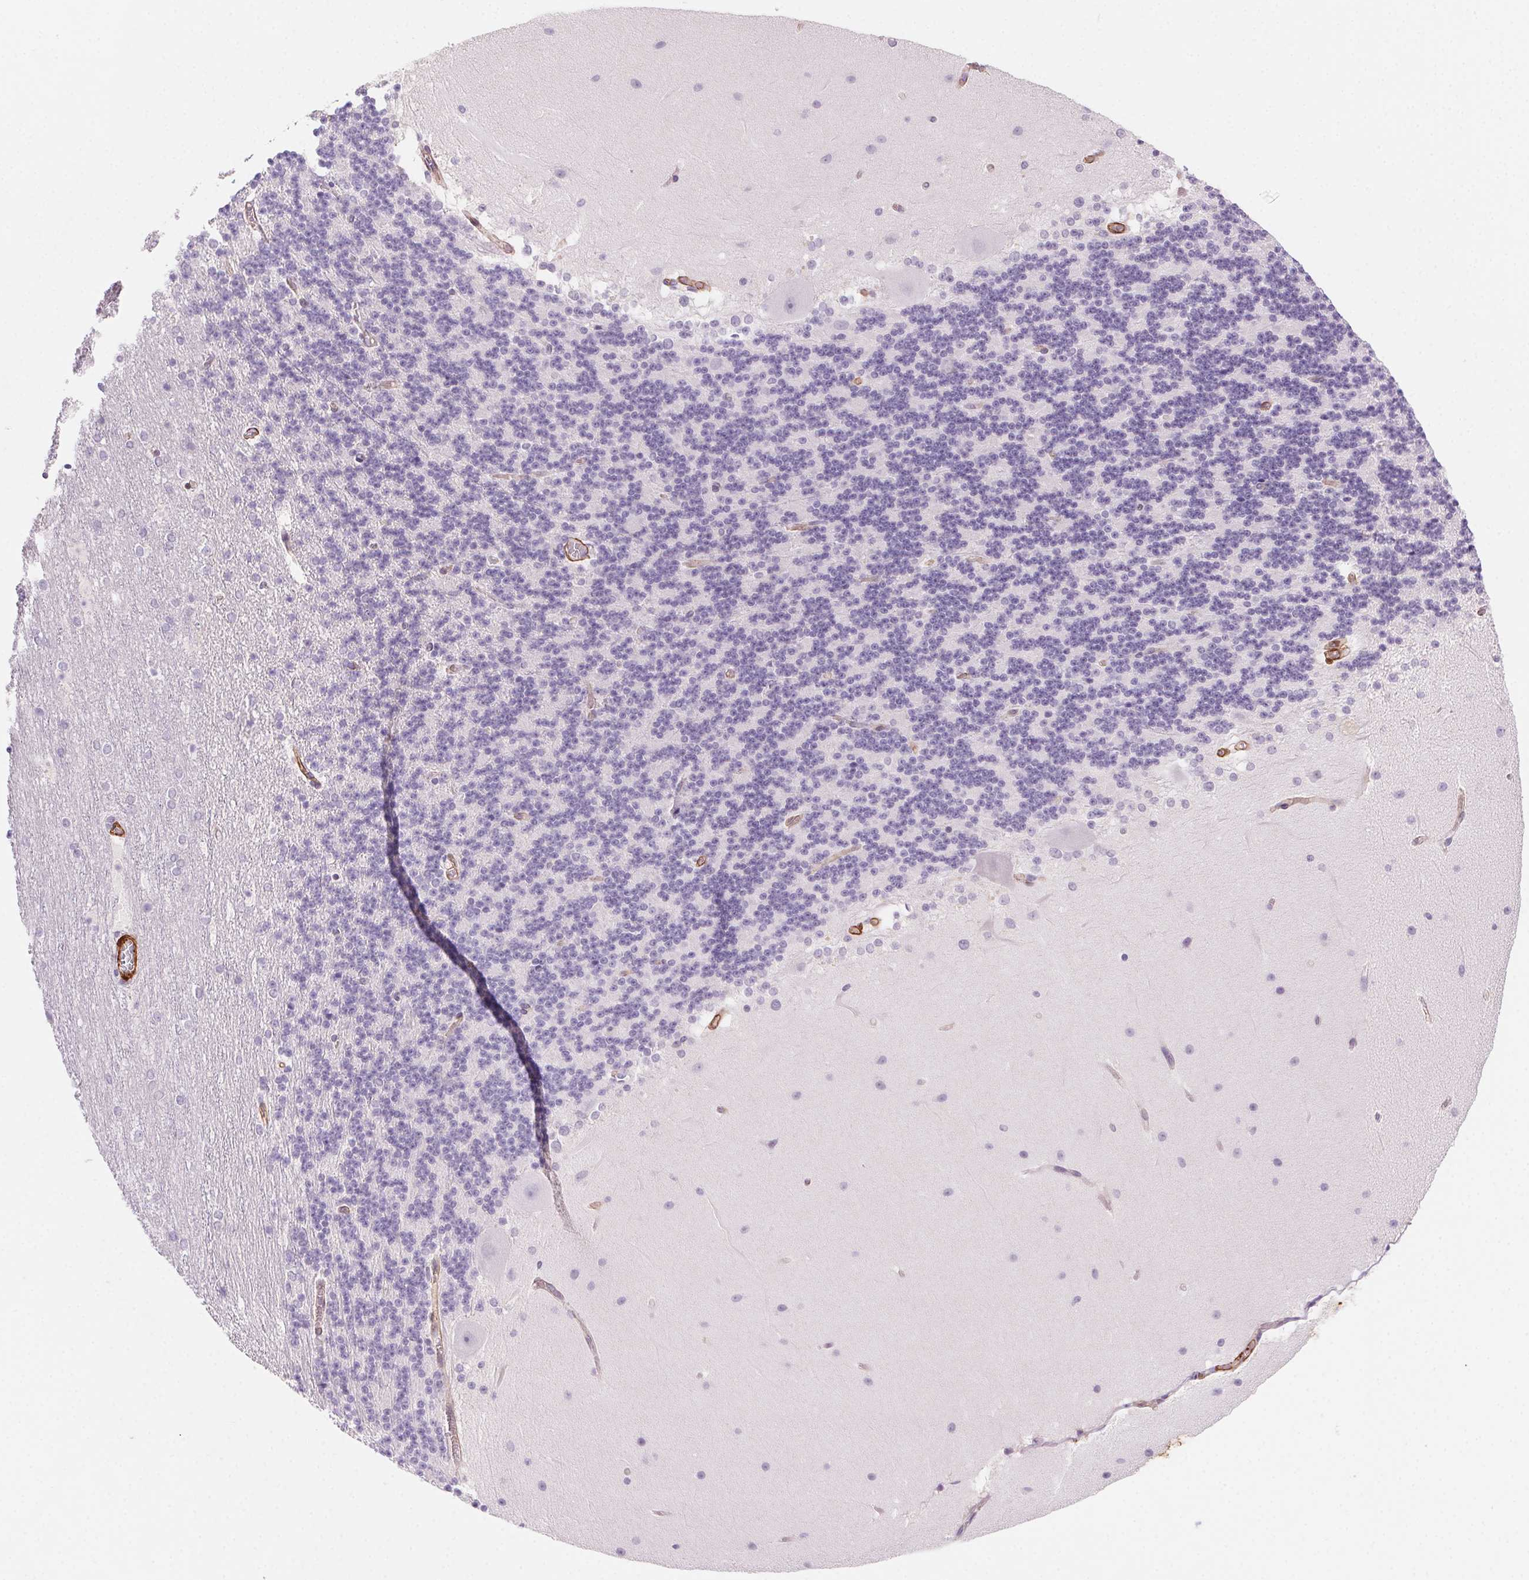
{"staining": {"intensity": "negative", "quantity": "none", "location": "none"}, "tissue": "cerebellum", "cell_type": "Cells in granular layer", "image_type": "normal", "snomed": [{"axis": "morphology", "description": "Normal tissue, NOS"}, {"axis": "topography", "description": "Cerebellum"}], "caption": "There is no significant staining in cells in granular layer of cerebellum. (DAB immunohistochemistry visualized using brightfield microscopy, high magnification).", "gene": "GPX8", "patient": {"sex": "female", "age": 19}}